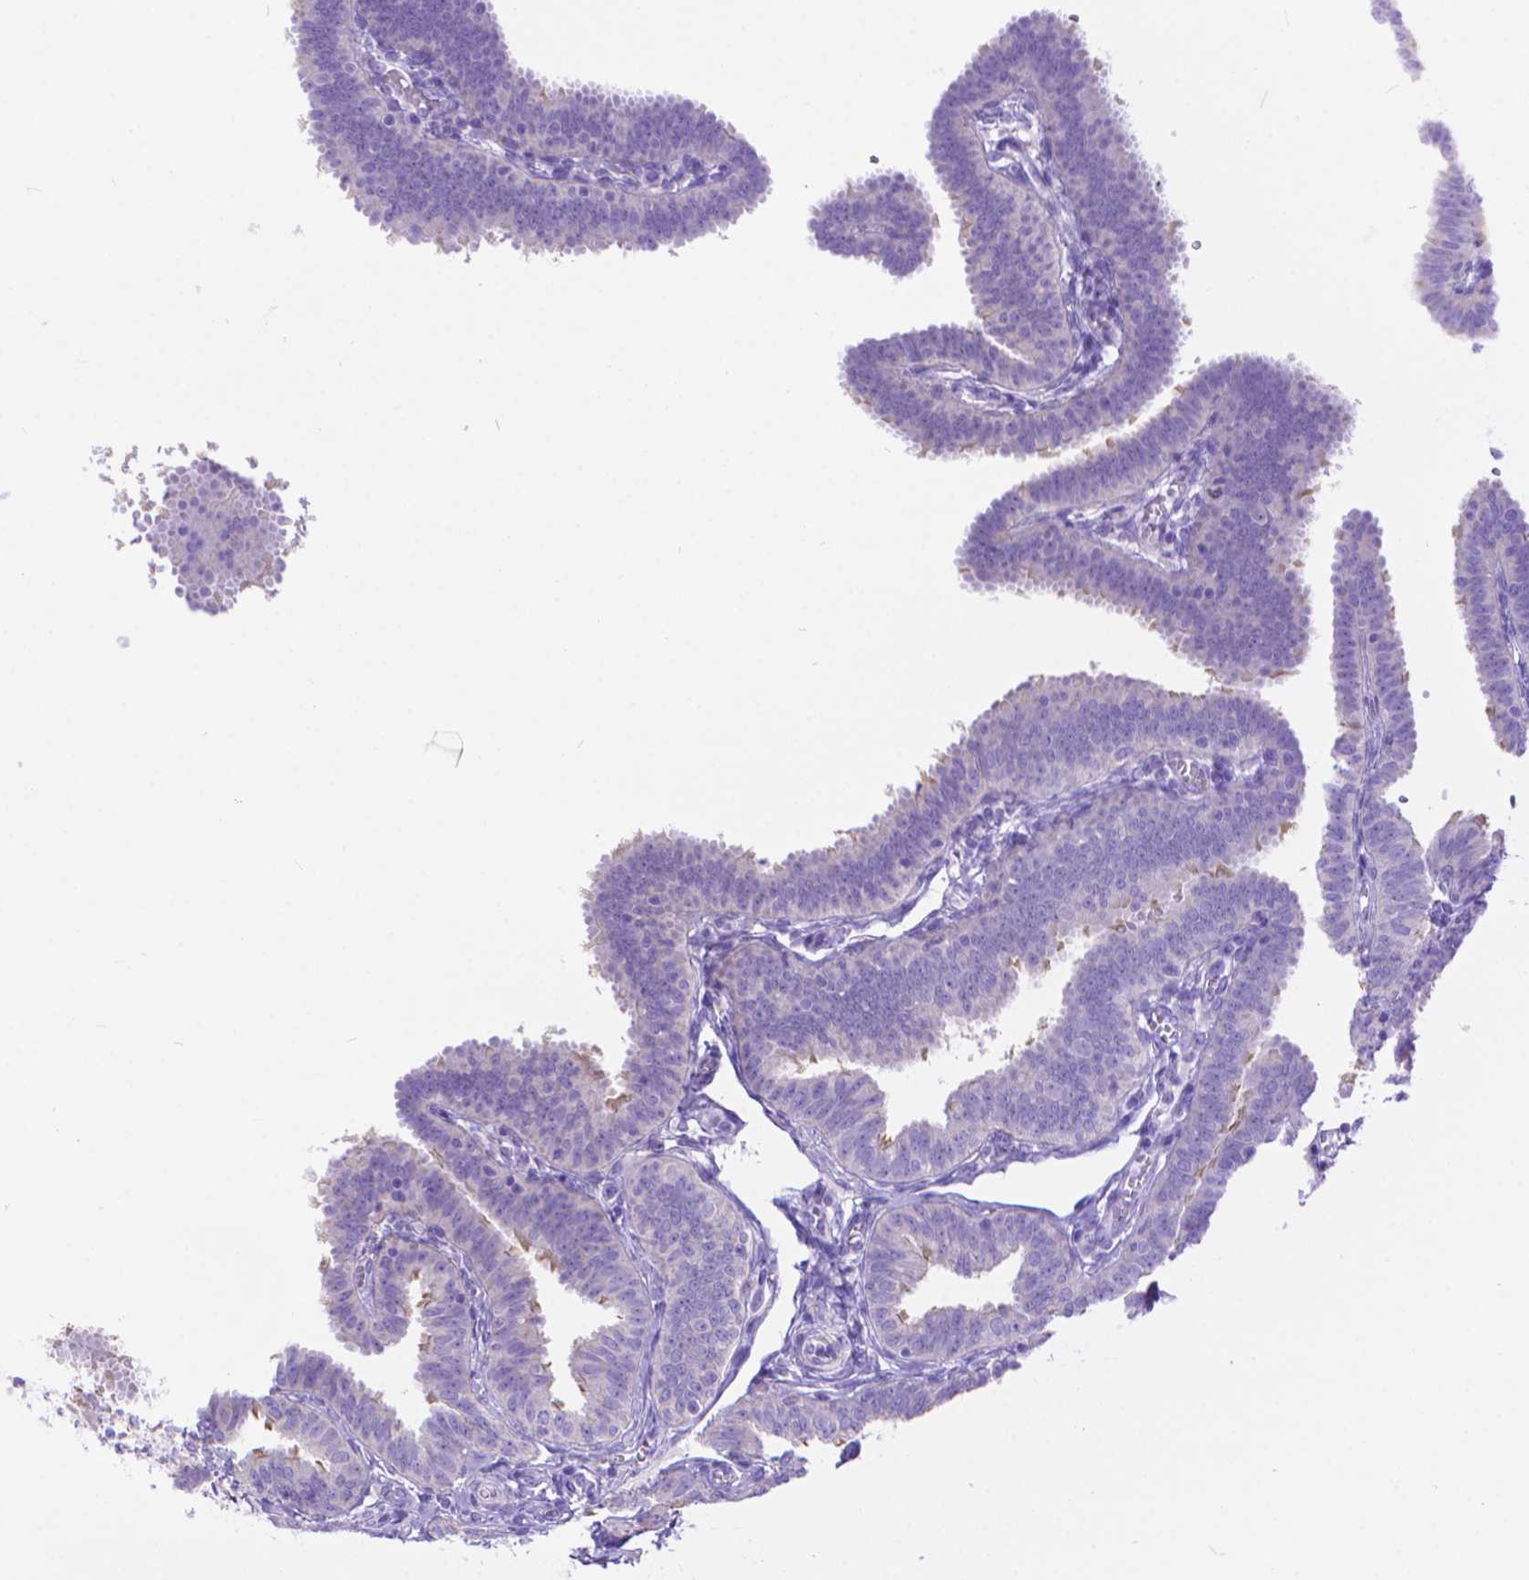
{"staining": {"intensity": "moderate", "quantity": "25%-75%", "location": "cytoplasmic/membranous"}, "tissue": "fallopian tube", "cell_type": "Glandular cells", "image_type": "normal", "snomed": [{"axis": "morphology", "description": "Normal tissue, NOS"}, {"axis": "topography", "description": "Fallopian tube"}], "caption": "DAB immunohistochemical staining of unremarkable human fallopian tube reveals moderate cytoplasmic/membranous protein staining in about 25%-75% of glandular cells. The protein of interest is shown in brown color, while the nuclei are stained blue.", "gene": "DHRS2", "patient": {"sex": "female", "age": 25}}